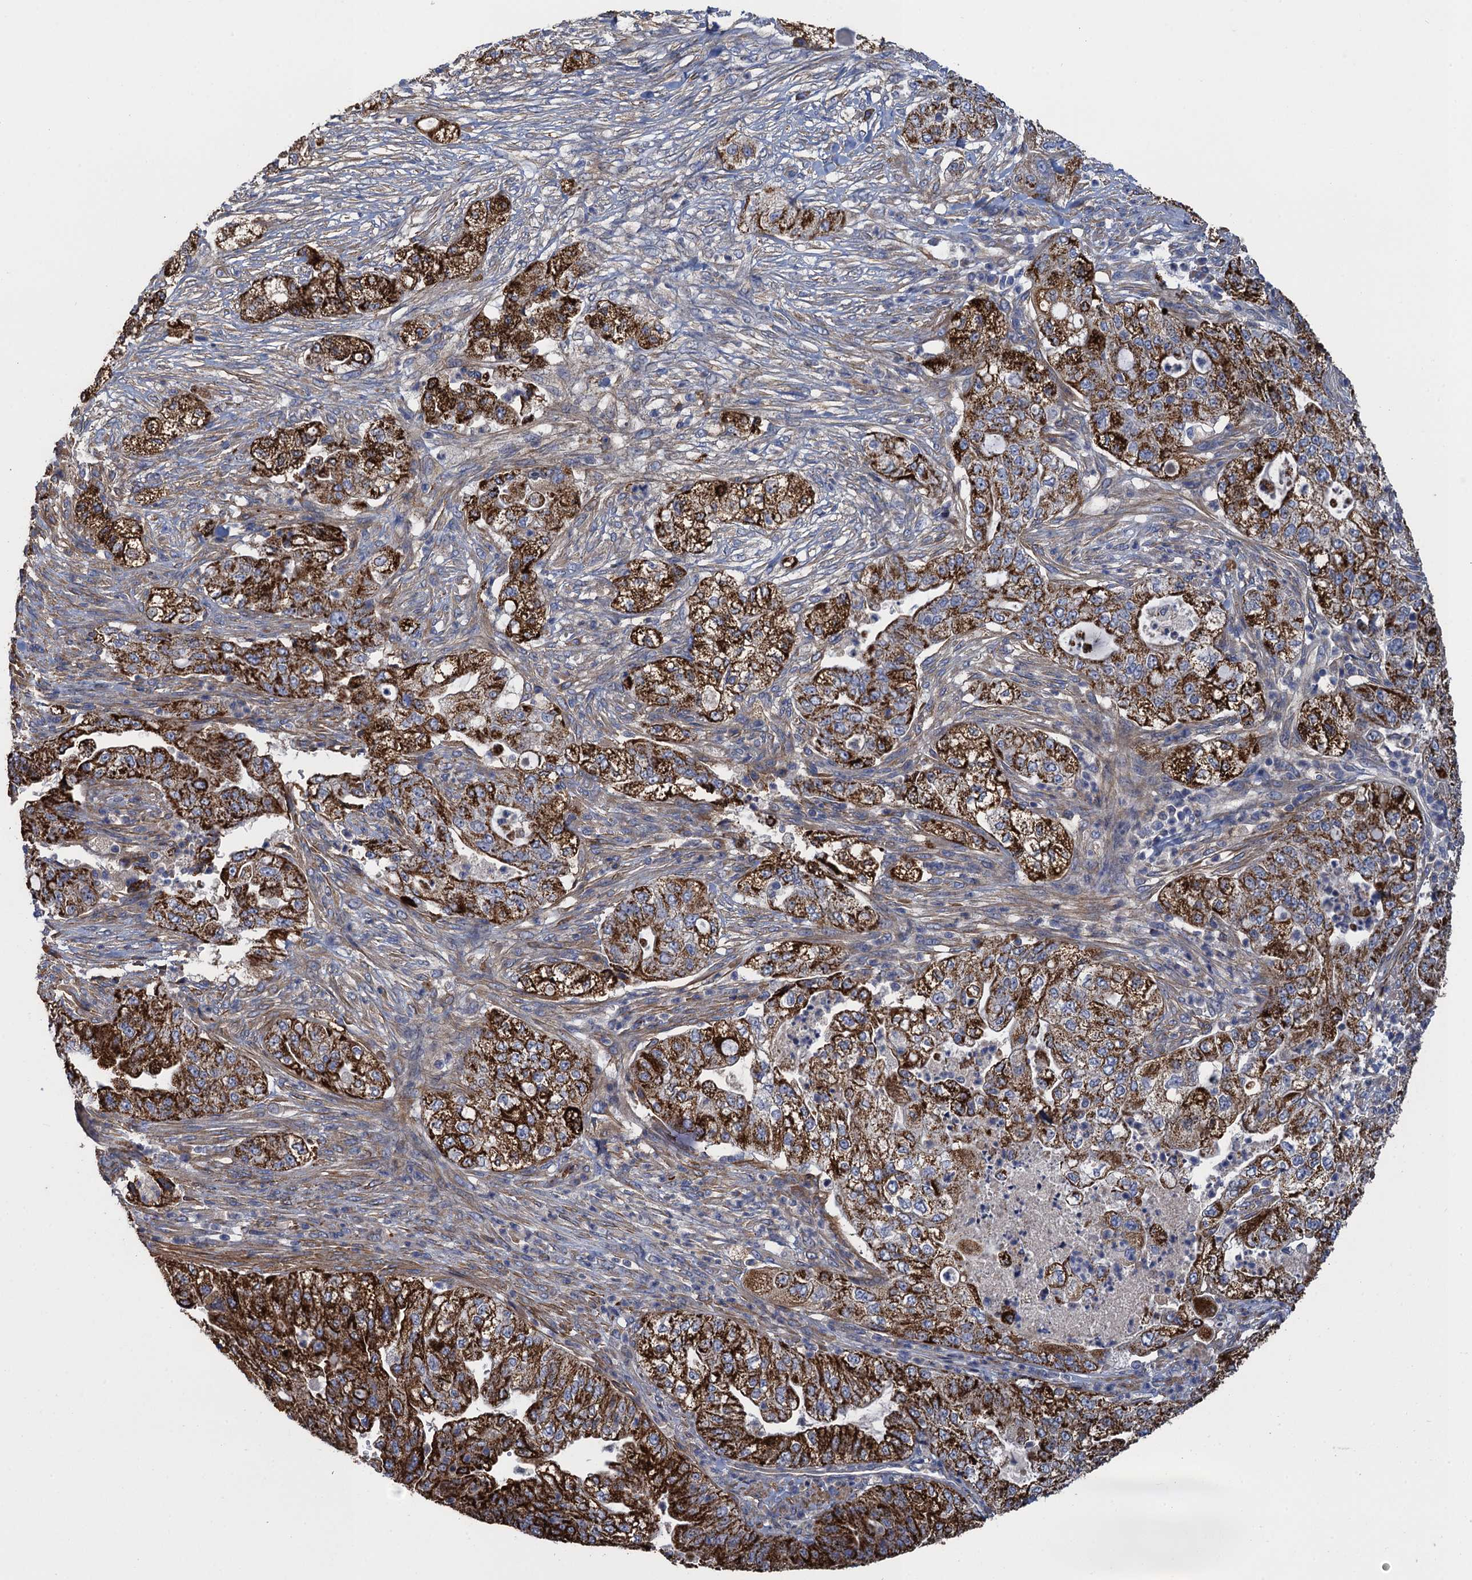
{"staining": {"intensity": "strong", "quantity": ">75%", "location": "cytoplasmic/membranous"}, "tissue": "pancreatic cancer", "cell_type": "Tumor cells", "image_type": "cancer", "snomed": [{"axis": "morphology", "description": "Adenocarcinoma, NOS"}, {"axis": "topography", "description": "Pancreas"}], "caption": "Brown immunohistochemical staining in human adenocarcinoma (pancreatic) reveals strong cytoplasmic/membranous expression in approximately >75% of tumor cells.", "gene": "GCSH", "patient": {"sex": "female", "age": 78}}